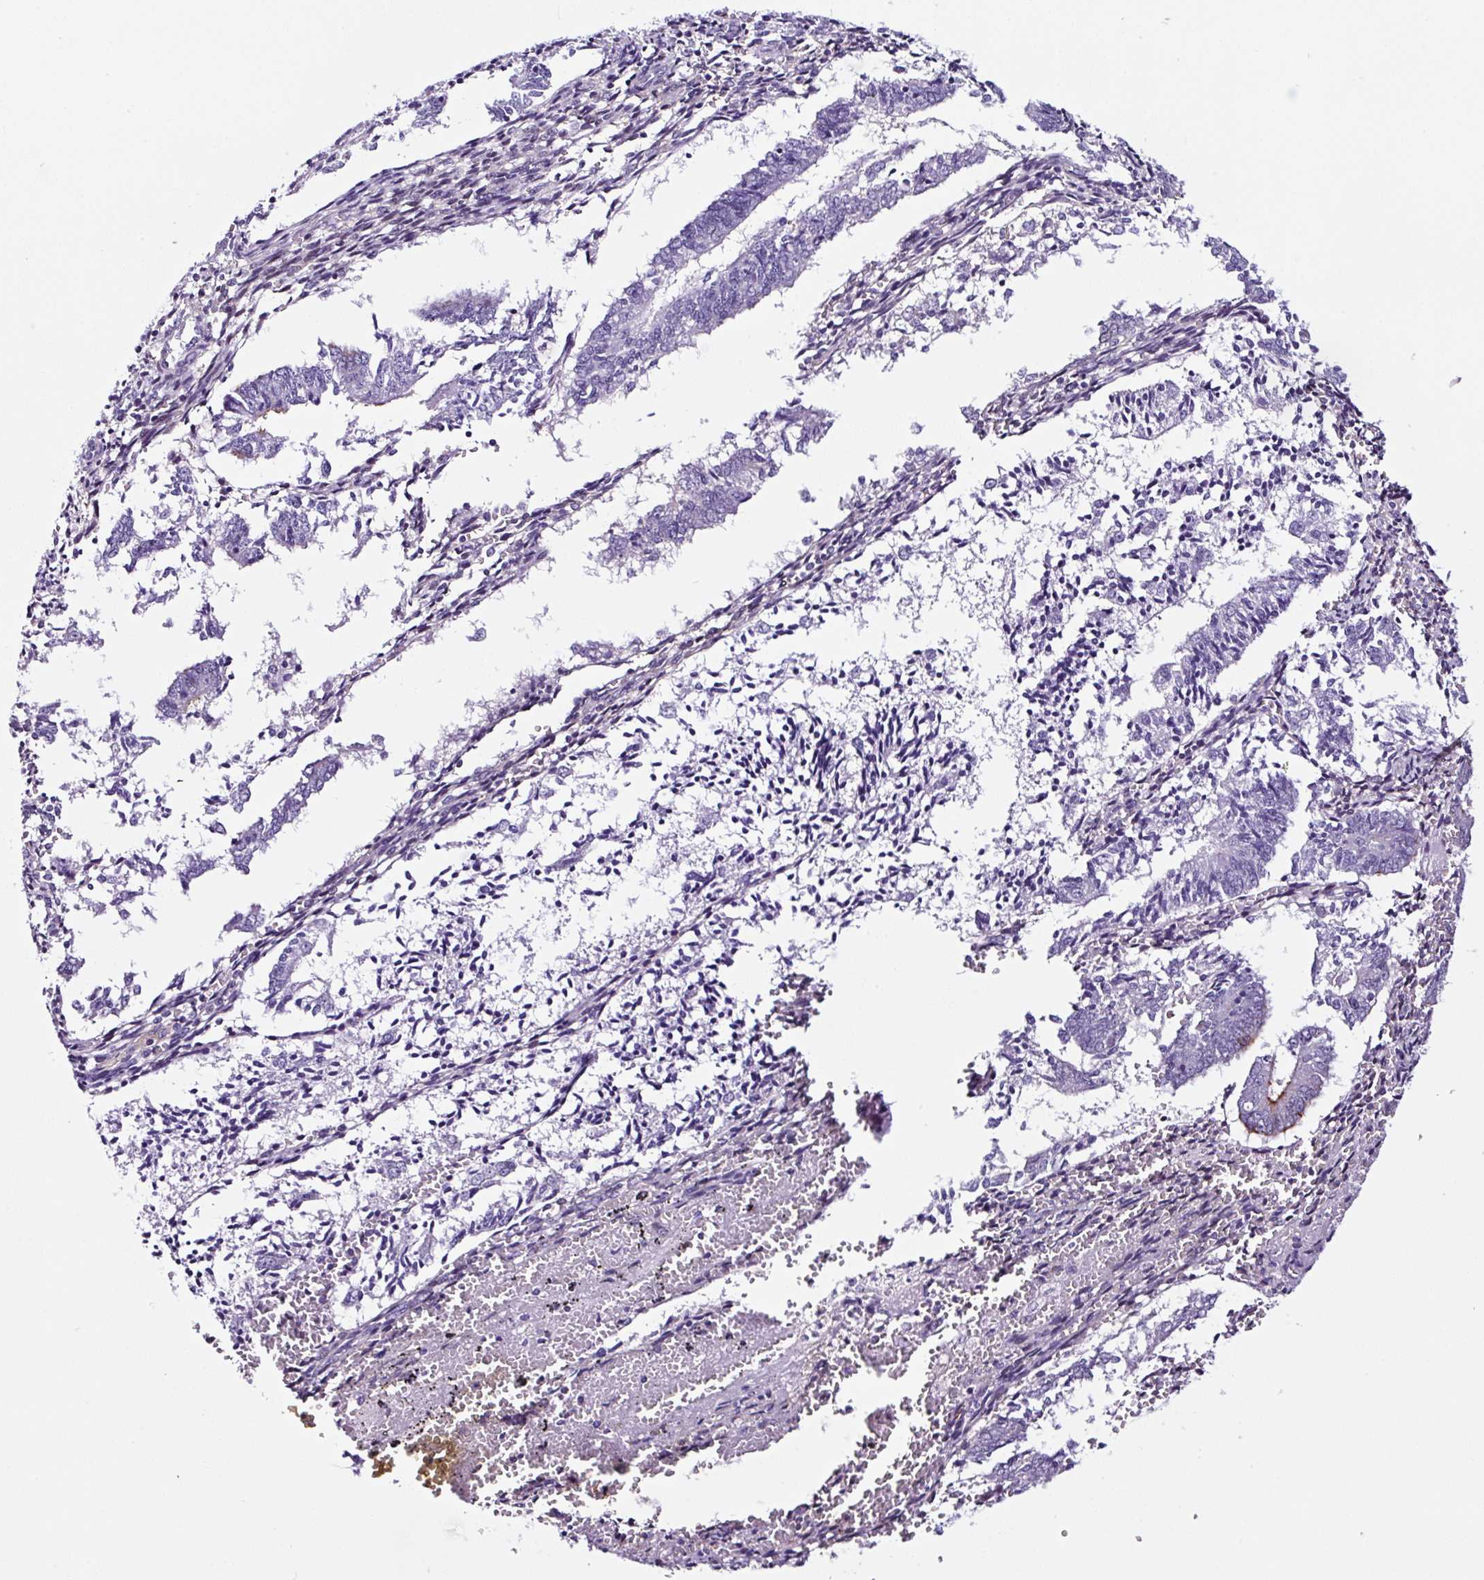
{"staining": {"intensity": "negative", "quantity": "none", "location": "none"}, "tissue": "endometrial cancer", "cell_type": "Tumor cells", "image_type": "cancer", "snomed": [{"axis": "morphology", "description": "Adenocarcinoma, NOS"}, {"axis": "topography", "description": "Endometrium"}], "caption": "High magnification brightfield microscopy of adenocarcinoma (endometrial) stained with DAB (brown) and counterstained with hematoxylin (blue): tumor cells show no significant expression.", "gene": "TAFA3", "patient": {"sex": "female", "age": 50}}